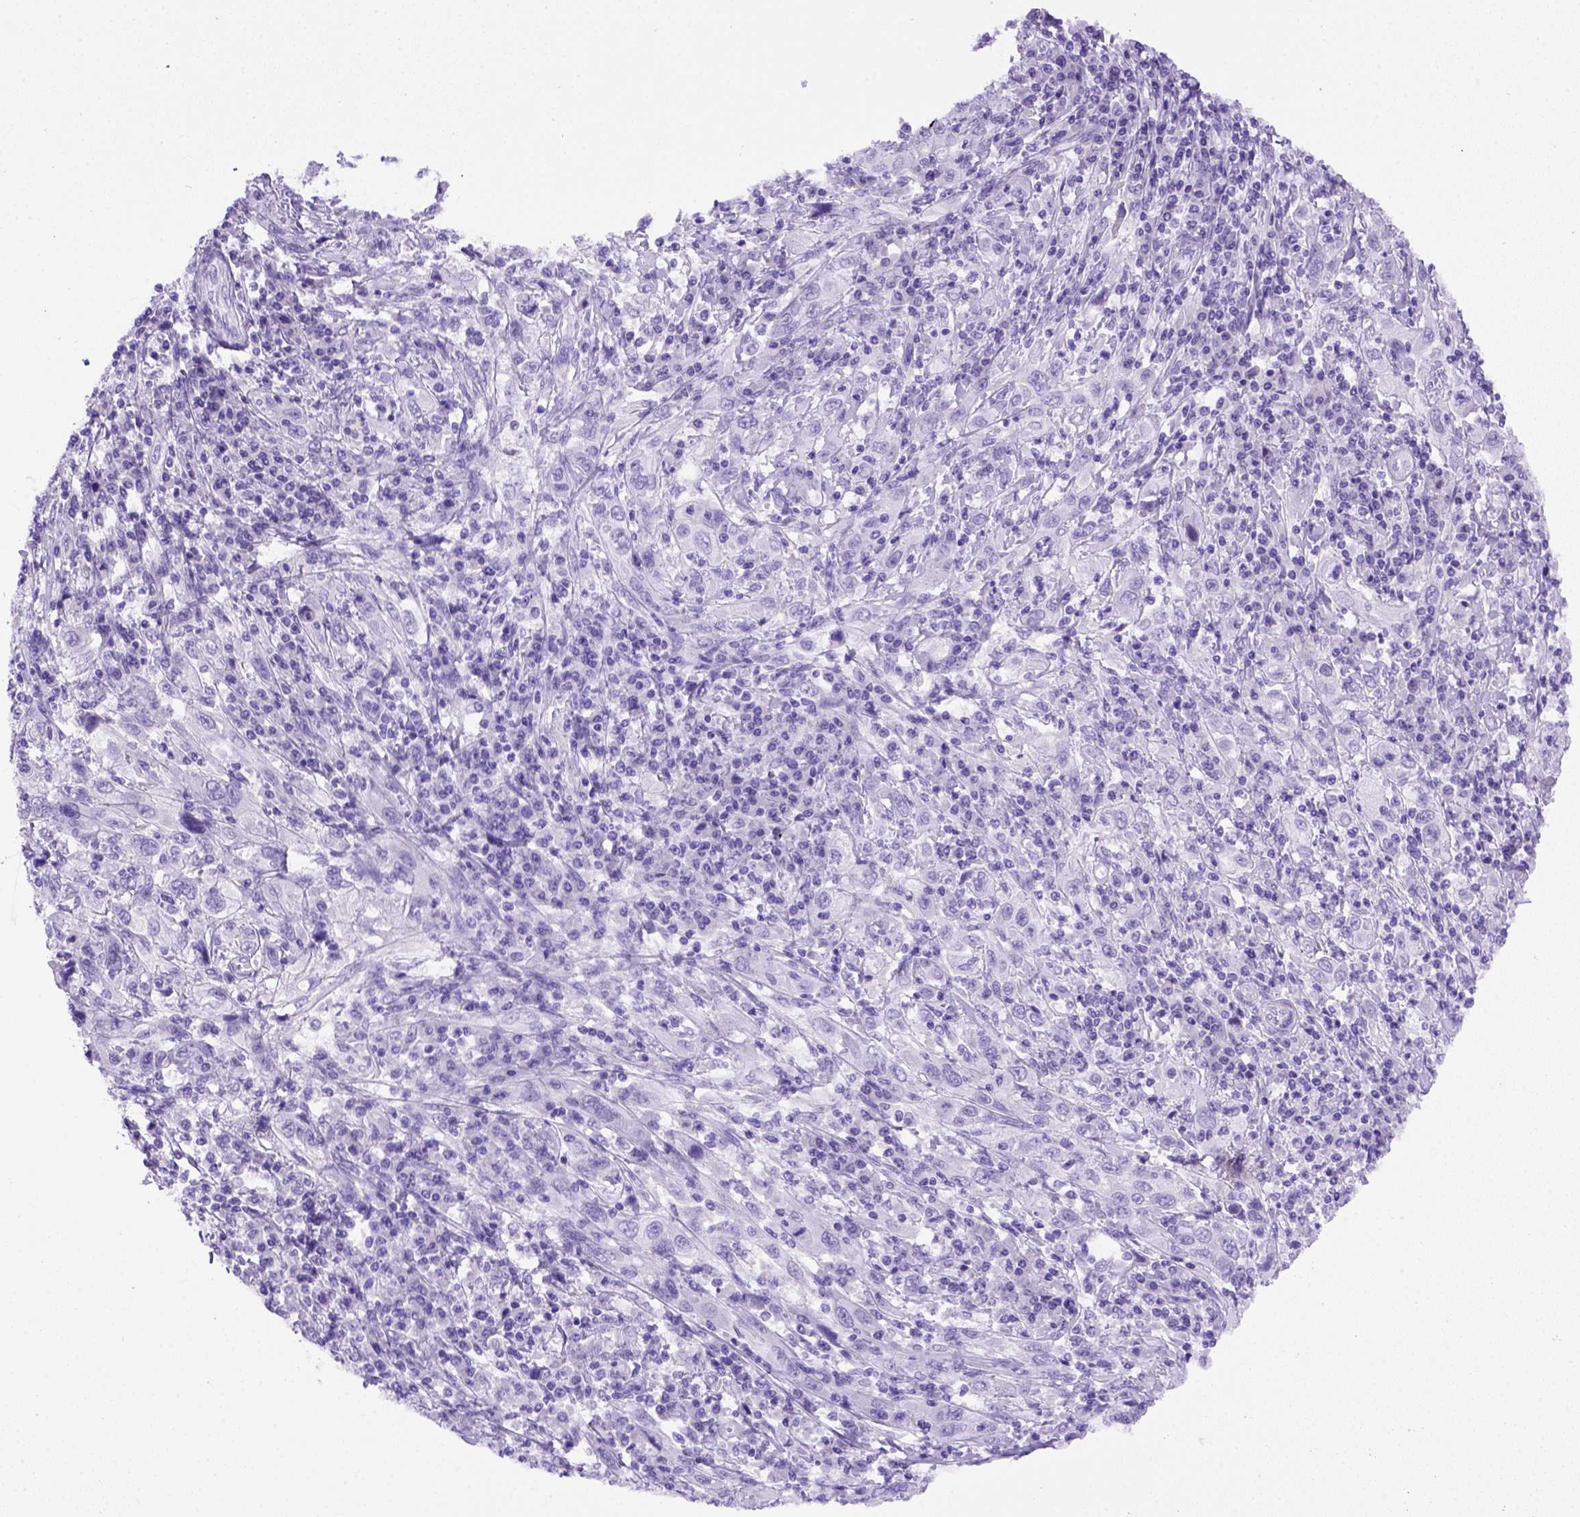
{"staining": {"intensity": "negative", "quantity": "none", "location": "none"}, "tissue": "cervical cancer", "cell_type": "Tumor cells", "image_type": "cancer", "snomed": [{"axis": "morphology", "description": "Squamous cell carcinoma, NOS"}, {"axis": "topography", "description": "Cervix"}], "caption": "Immunohistochemistry (IHC) photomicrograph of neoplastic tissue: cervical cancer stained with DAB demonstrates no significant protein staining in tumor cells.", "gene": "FOXI1", "patient": {"sex": "female", "age": 46}}